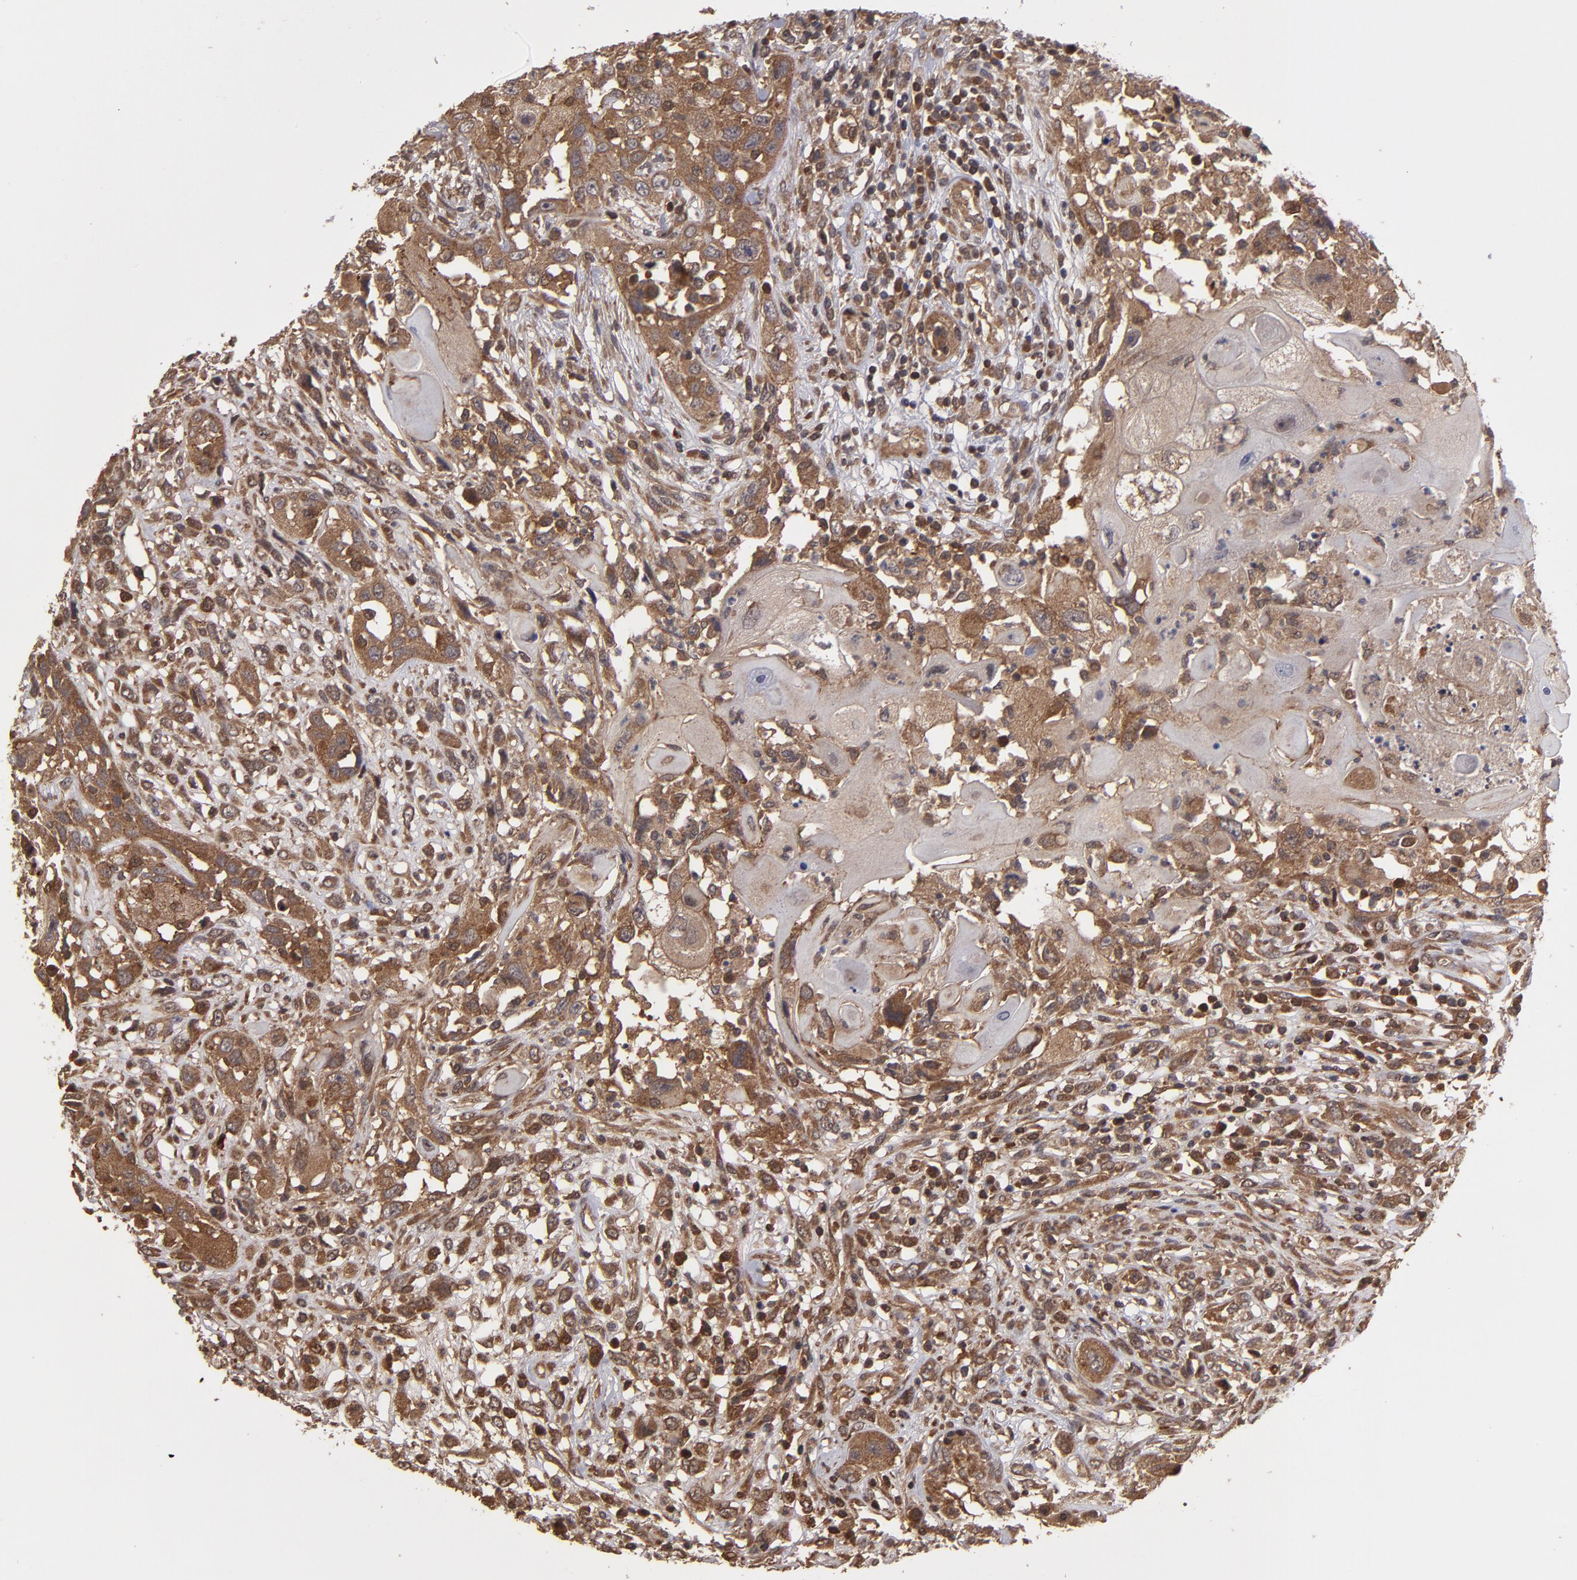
{"staining": {"intensity": "moderate", "quantity": ">75%", "location": "cytoplasmic/membranous"}, "tissue": "head and neck cancer", "cell_type": "Tumor cells", "image_type": "cancer", "snomed": [{"axis": "morphology", "description": "Neoplasm, malignant, NOS"}, {"axis": "topography", "description": "Salivary gland"}, {"axis": "topography", "description": "Head-Neck"}], "caption": "Brown immunohistochemical staining in human head and neck neoplasm (malignant) reveals moderate cytoplasmic/membranous positivity in about >75% of tumor cells. (brown staining indicates protein expression, while blue staining denotes nuclei).", "gene": "RPS6KA6", "patient": {"sex": "male", "age": 43}}